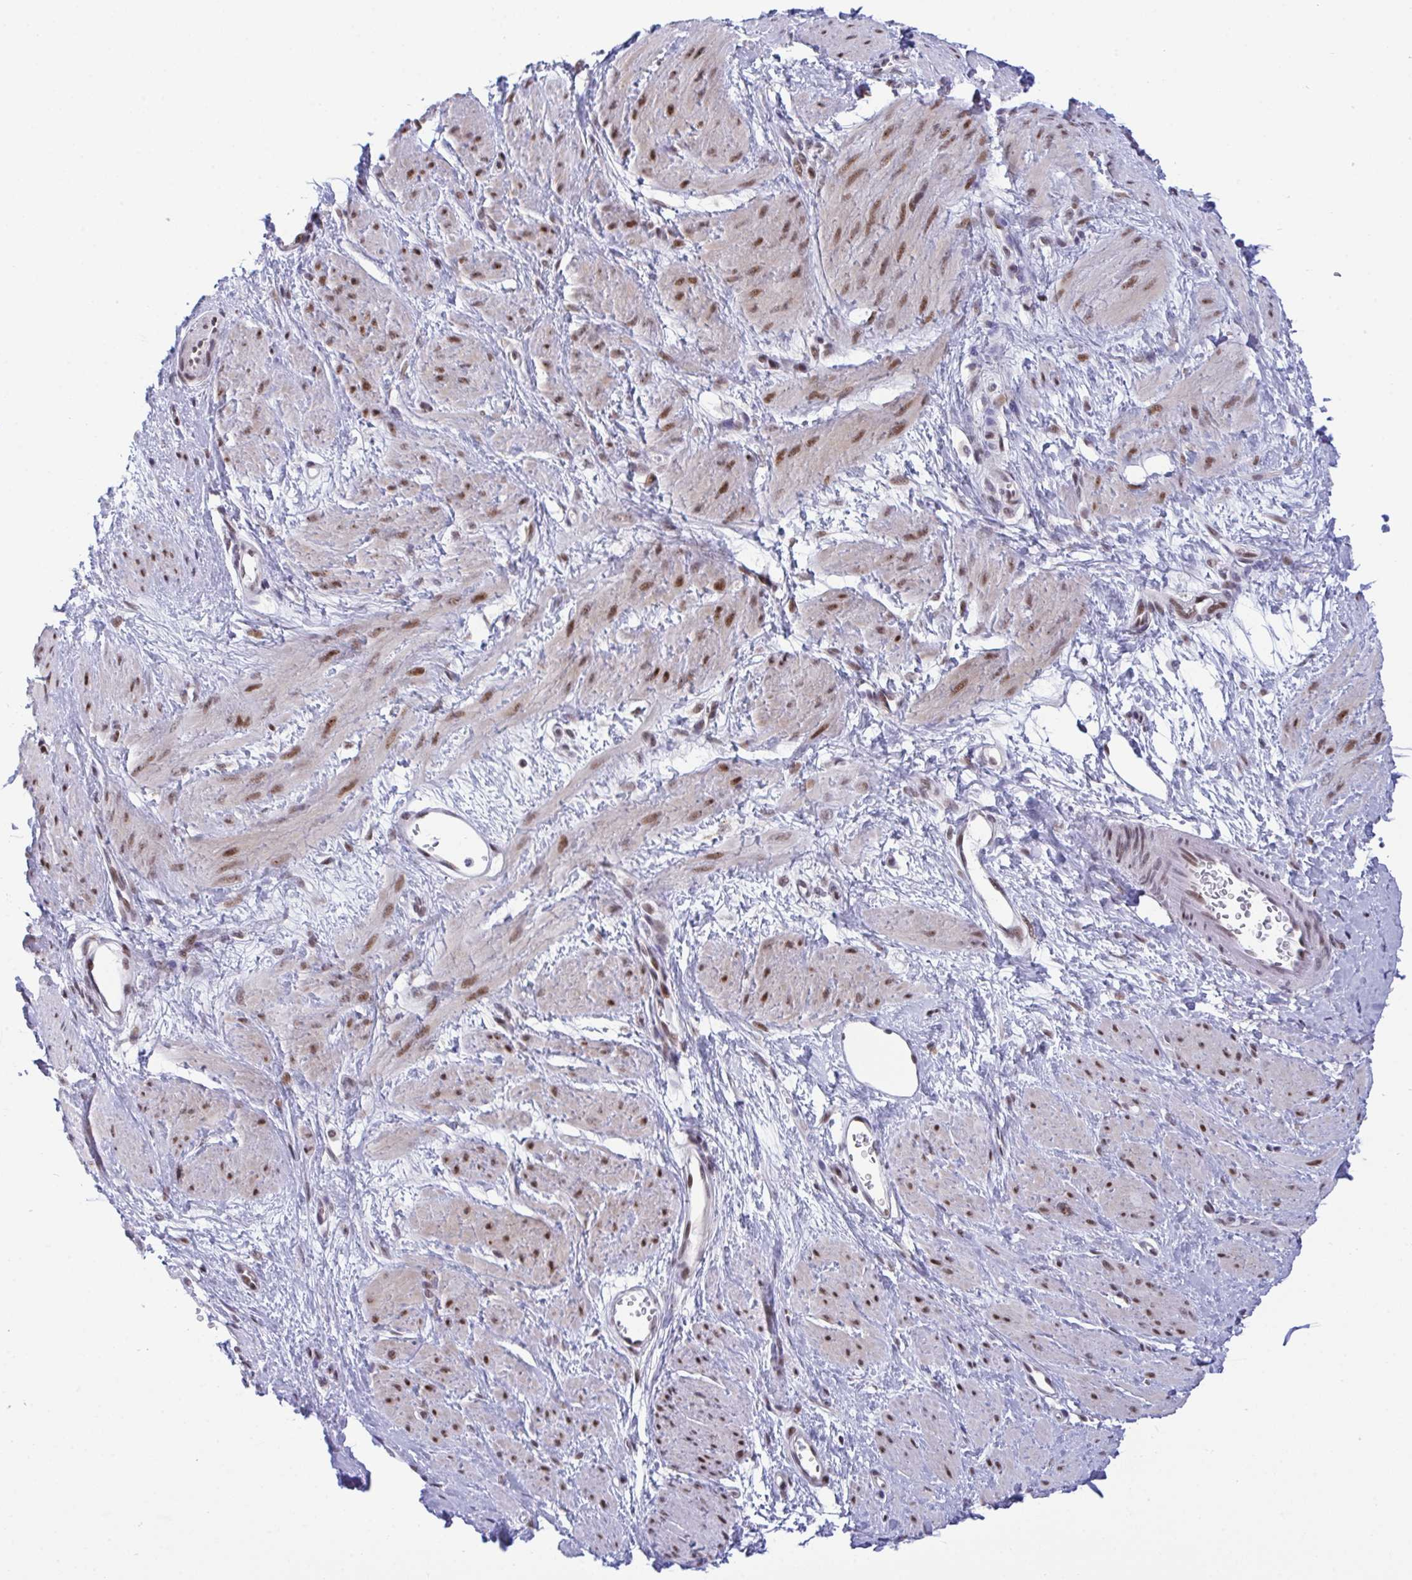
{"staining": {"intensity": "moderate", "quantity": ">75%", "location": "nuclear"}, "tissue": "smooth muscle", "cell_type": "Smooth muscle cells", "image_type": "normal", "snomed": [{"axis": "morphology", "description": "Normal tissue, NOS"}, {"axis": "topography", "description": "Smooth muscle"}, {"axis": "topography", "description": "Uterus"}], "caption": "This image reveals immunohistochemistry staining of normal human smooth muscle, with medium moderate nuclear staining in about >75% of smooth muscle cells.", "gene": "WBP11", "patient": {"sex": "female", "age": 39}}